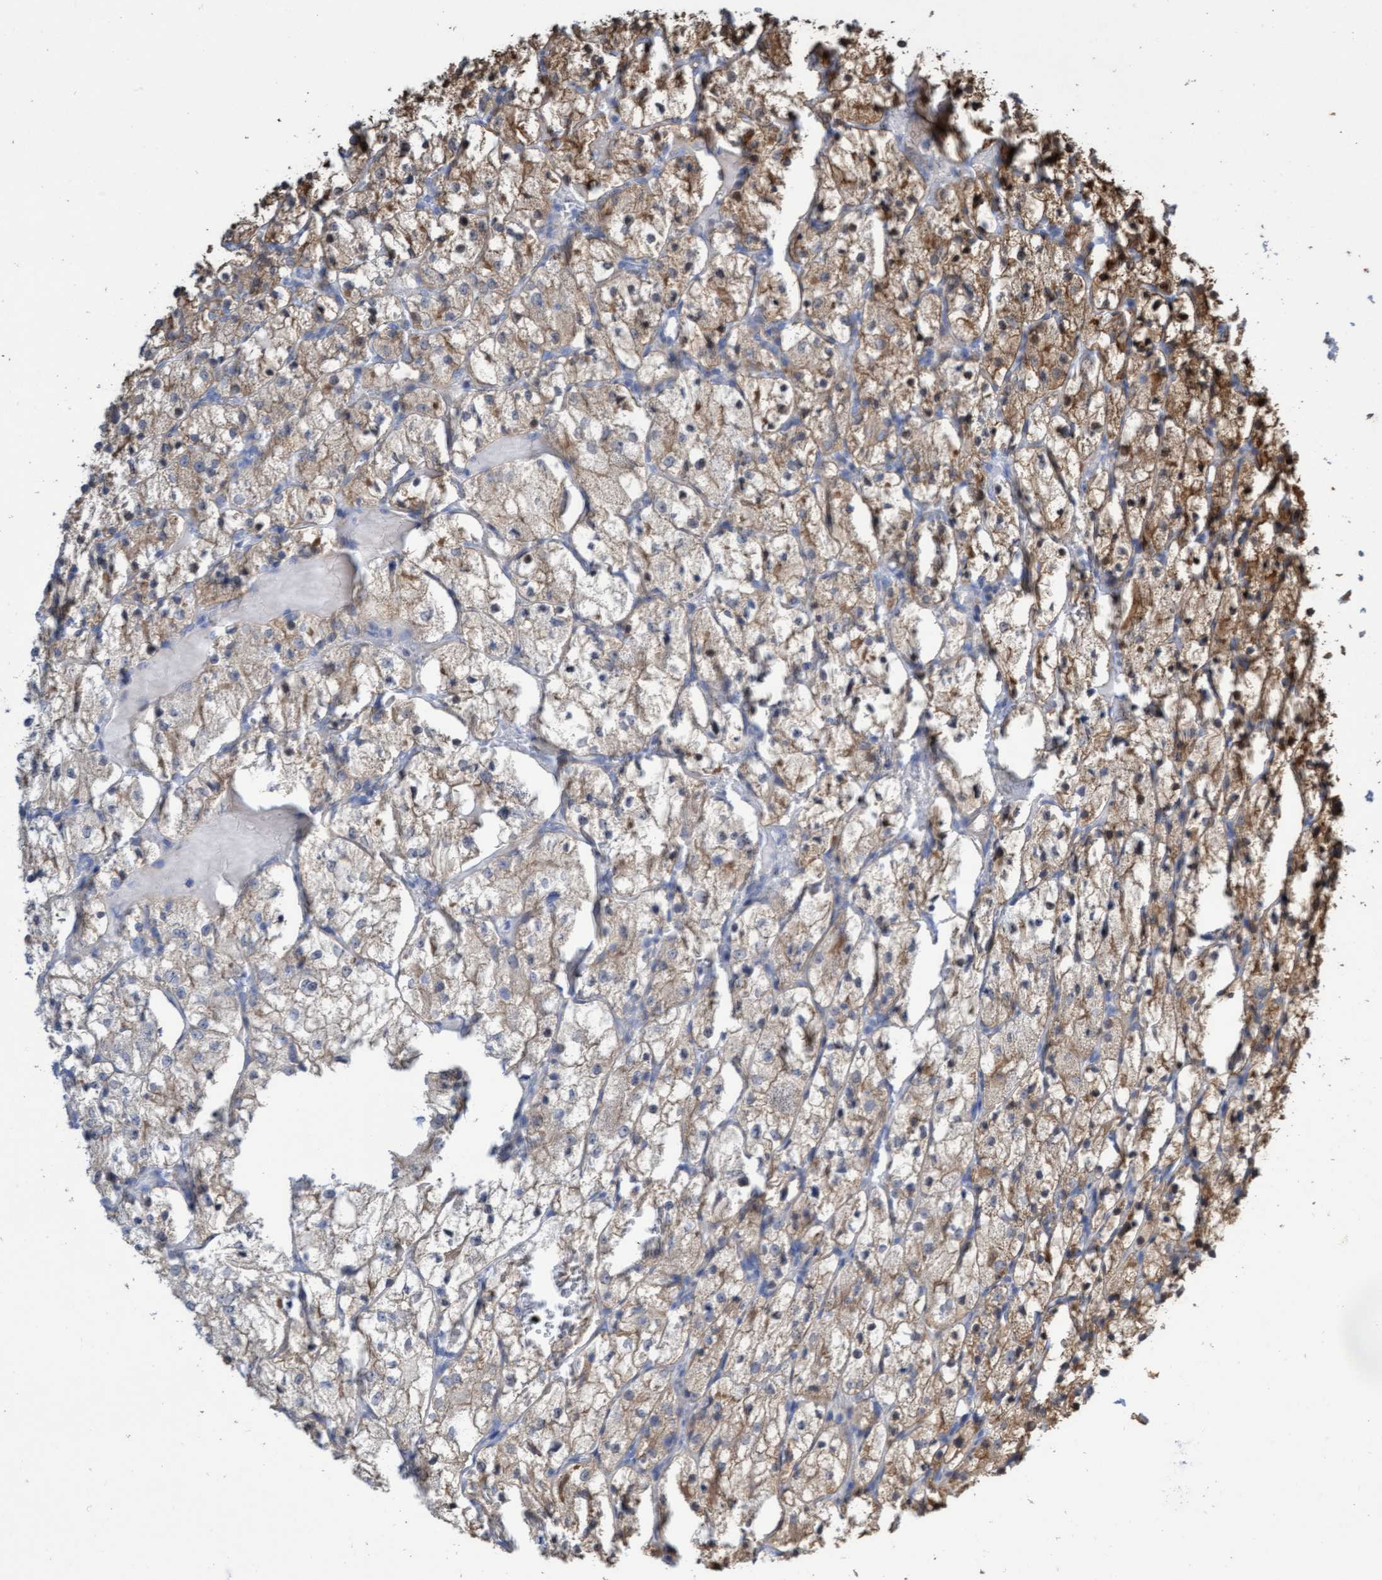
{"staining": {"intensity": "moderate", "quantity": "25%-75%", "location": "cytoplasmic/membranous"}, "tissue": "renal cancer", "cell_type": "Tumor cells", "image_type": "cancer", "snomed": [{"axis": "morphology", "description": "Adenocarcinoma, NOS"}, {"axis": "topography", "description": "Kidney"}], "caption": "Tumor cells display moderate cytoplasmic/membranous expression in about 25%-75% of cells in renal adenocarcinoma. (Brightfield microscopy of DAB IHC at high magnification).", "gene": "ITFG1", "patient": {"sex": "female", "age": 69}}